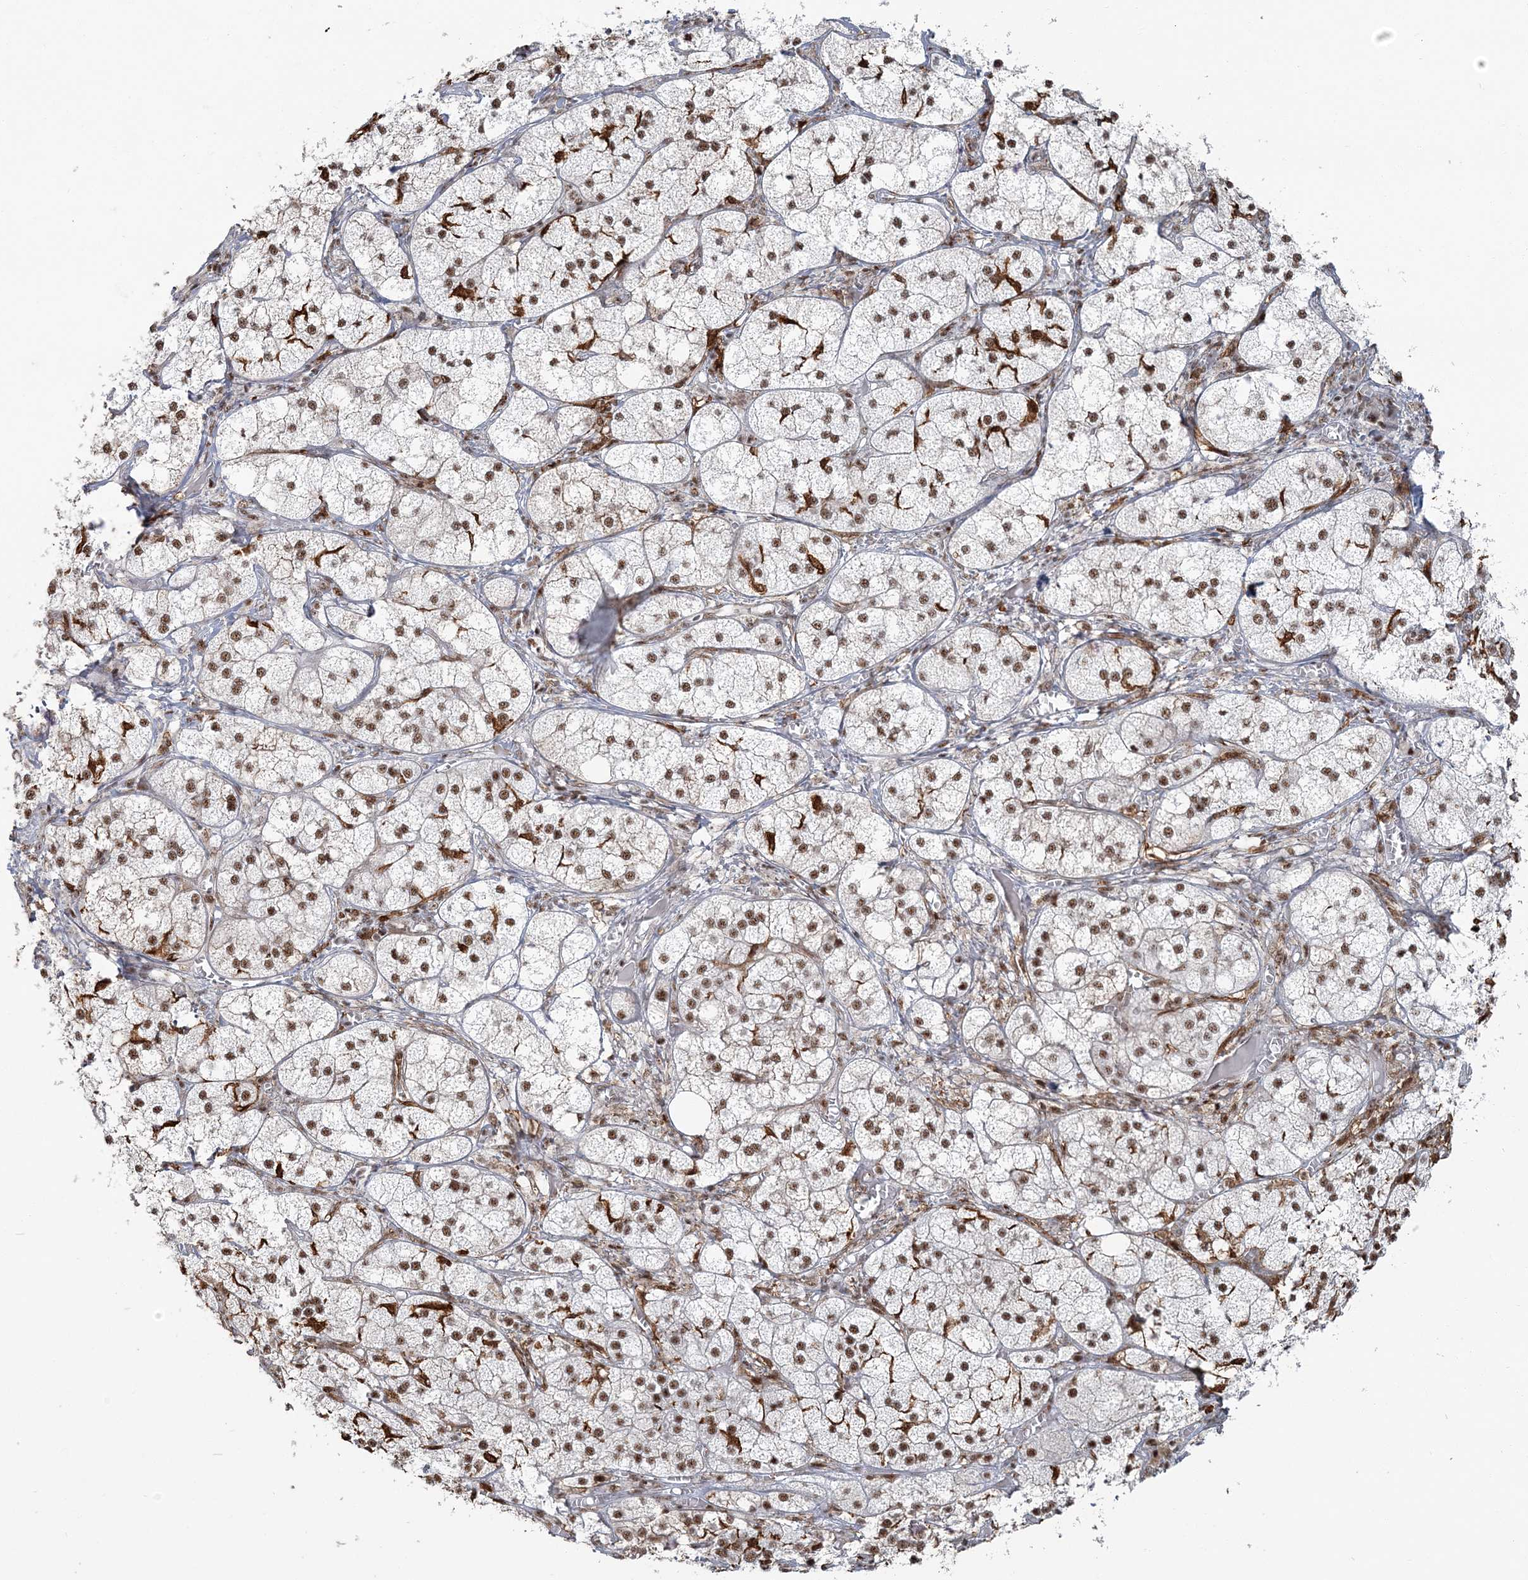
{"staining": {"intensity": "moderate", "quantity": ">75%", "location": "nuclear"}, "tissue": "adrenal gland", "cell_type": "Glandular cells", "image_type": "normal", "snomed": [{"axis": "morphology", "description": "Normal tissue, NOS"}, {"axis": "topography", "description": "Adrenal gland"}], "caption": "IHC of unremarkable human adrenal gland displays medium levels of moderate nuclear positivity in about >75% of glandular cells.", "gene": "DDX46", "patient": {"sex": "female", "age": 61}}